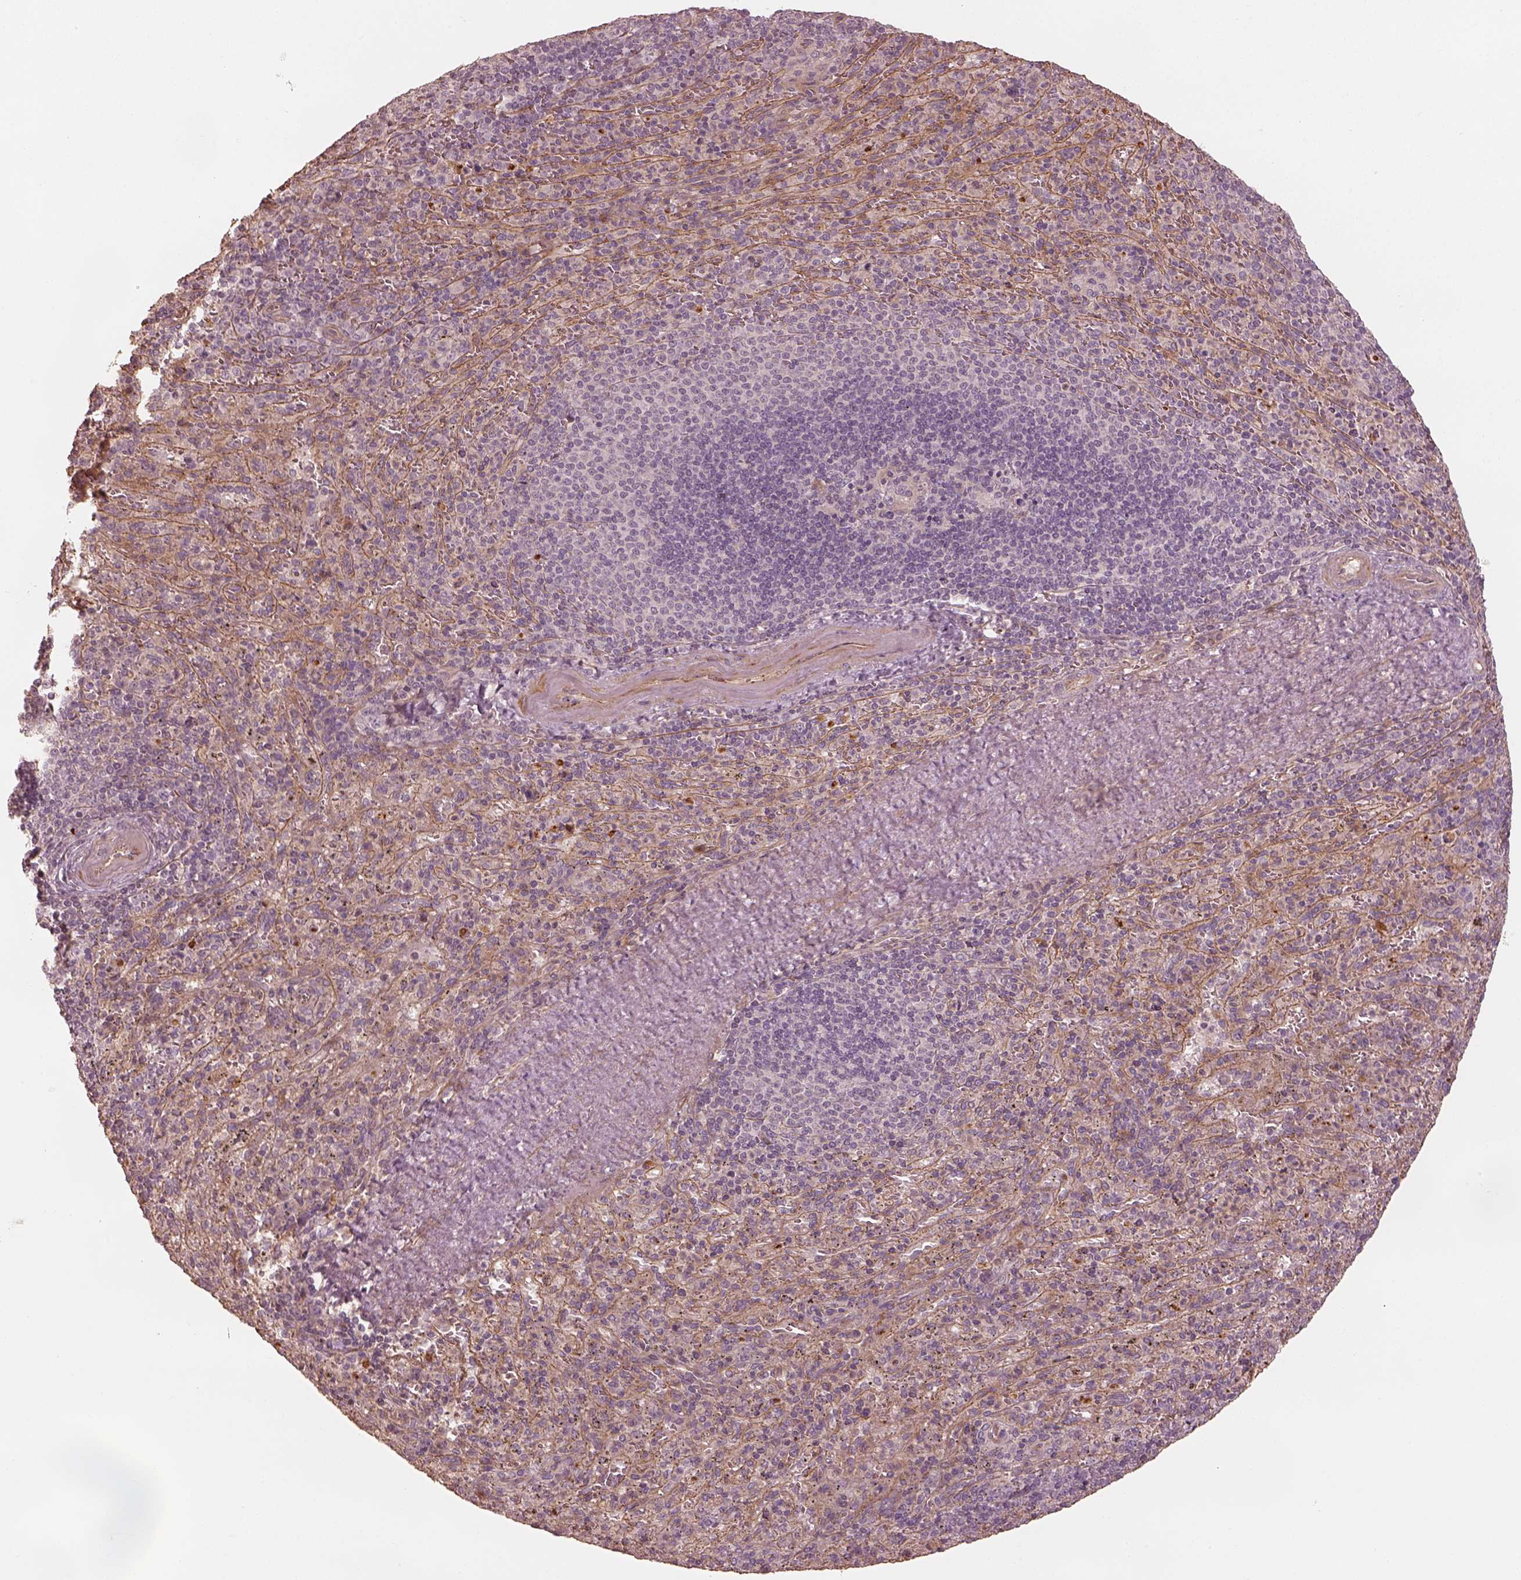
{"staining": {"intensity": "negative", "quantity": "none", "location": "none"}, "tissue": "spleen", "cell_type": "Cells in red pulp", "image_type": "normal", "snomed": [{"axis": "morphology", "description": "Normal tissue, NOS"}, {"axis": "topography", "description": "Spleen"}], "caption": "An immunohistochemistry (IHC) micrograph of normal spleen is shown. There is no staining in cells in red pulp of spleen. (Stains: DAB (3,3'-diaminobenzidine) immunohistochemistry with hematoxylin counter stain, Microscopy: brightfield microscopy at high magnification).", "gene": "OTOGL", "patient": {"sex": "male", "age": 57}}